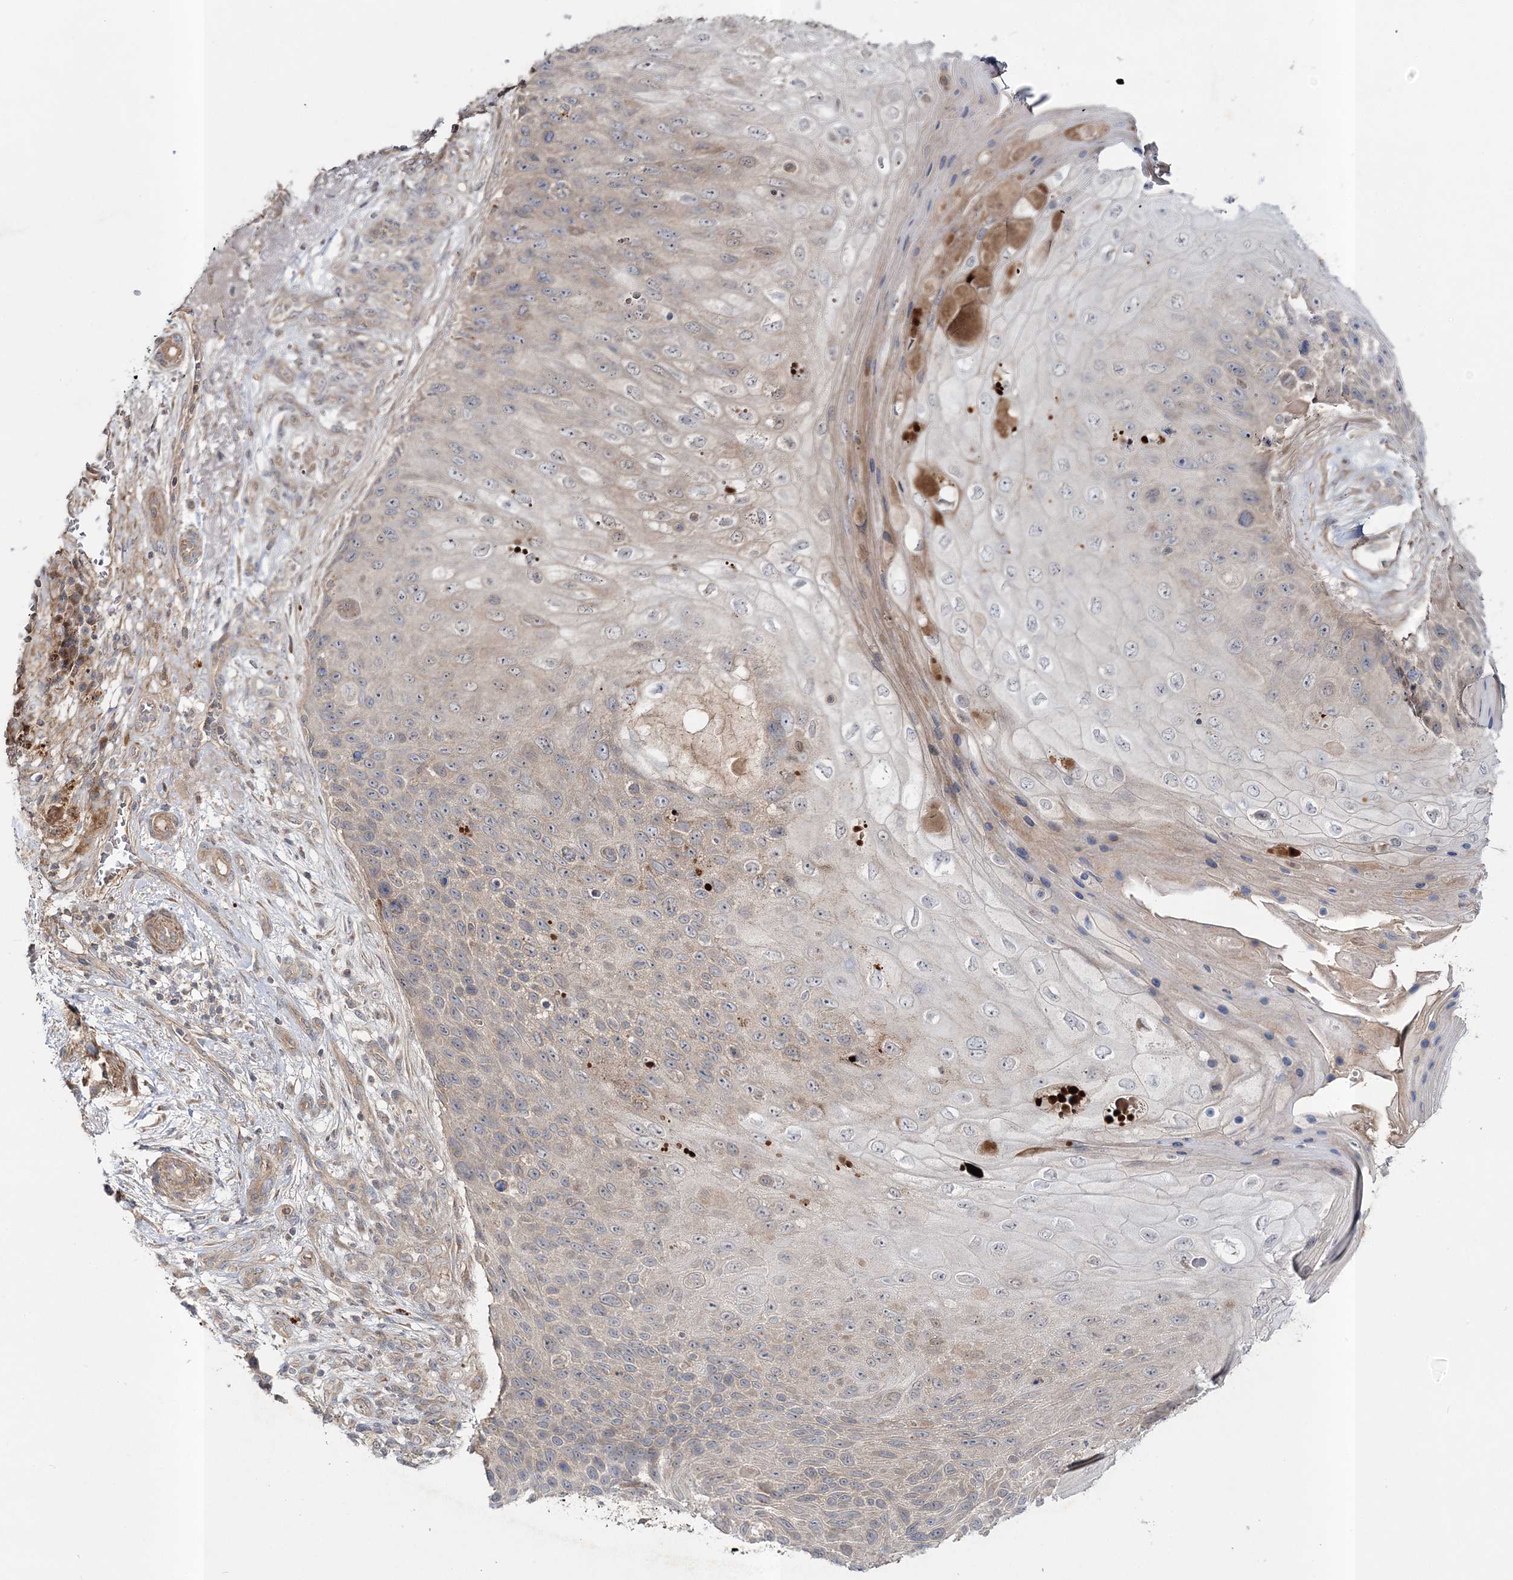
{"staining": {"intensity": "weak", "quantity": "<25%", "location": "cytoplasmic/membranous"}, "tissue": "skin cancer", "cell_type": "Tumor cells", "image_type": "cancer", "snomed": [{"axis": "morphology", "description": "Squamous cell carcinoma, NOS"}, {"axis": "topography", "description": "Skin"}], "caption": "This is an IHC micrograph of skin cancer (squamous cell carcinoma). There is no staining in tumor cells.", "gene": "MOCS2", "patient": {"sex": "female", "age": 88}}